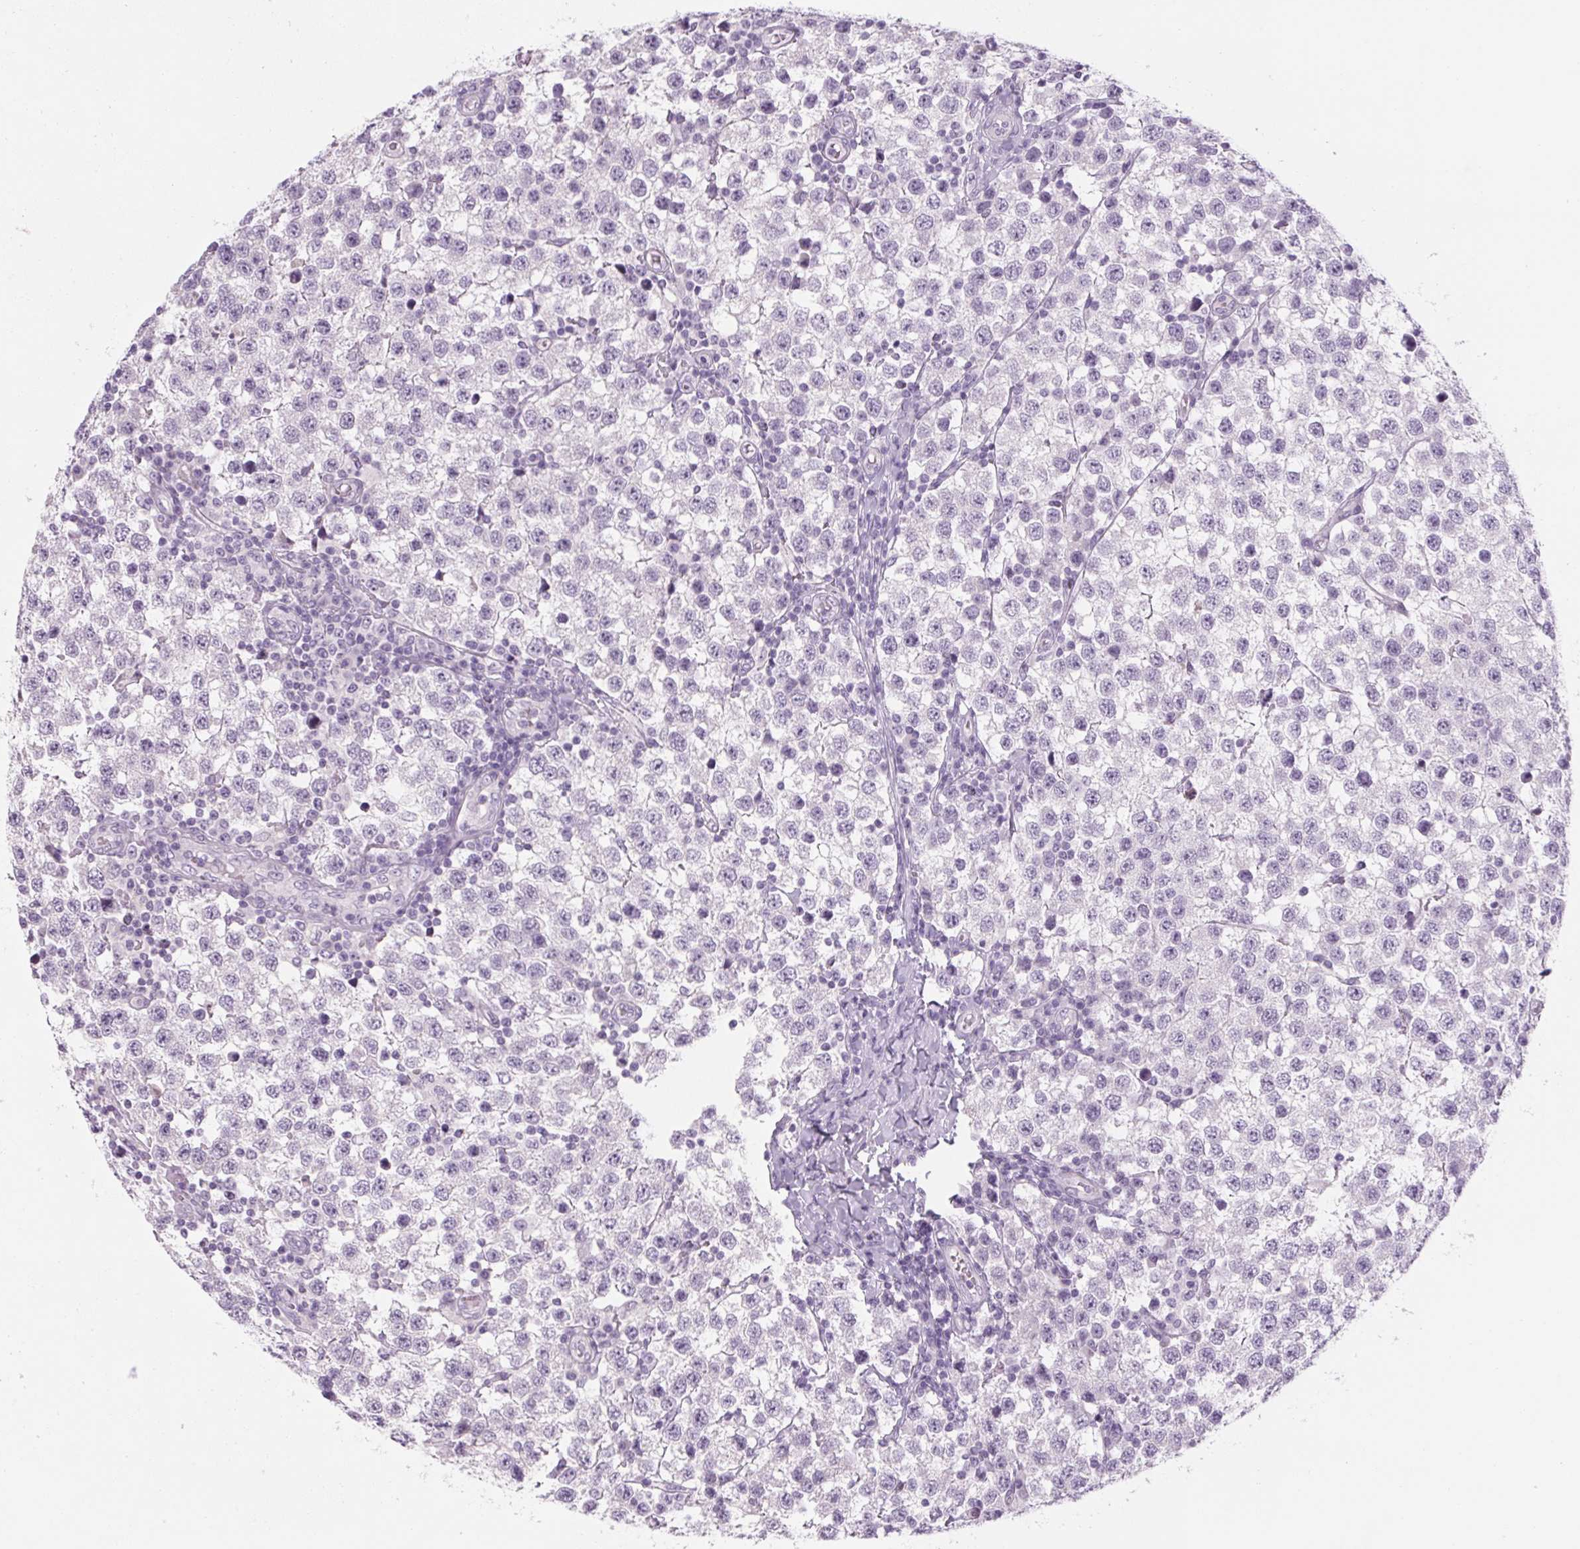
{"staining": {"intensity": "negative", "quantity": "none", "location": "none"}, "tissue": "testis cancer", "cell_type": "Tumor cells", "image_type": "cancer", "snomed": [{"axis": "morphology", "description": "Seminoma, NOS"}, {"axis": "topography", "description": "Testis"}], "caption": "This photomicrograph is of testis cancer stained with IHC to label a protein in brown with the nuclei are counter-stained blue. There is no expression in tumor cells.", "gene": "RPTN", "patient": {"sex": "male", "age": 34}}